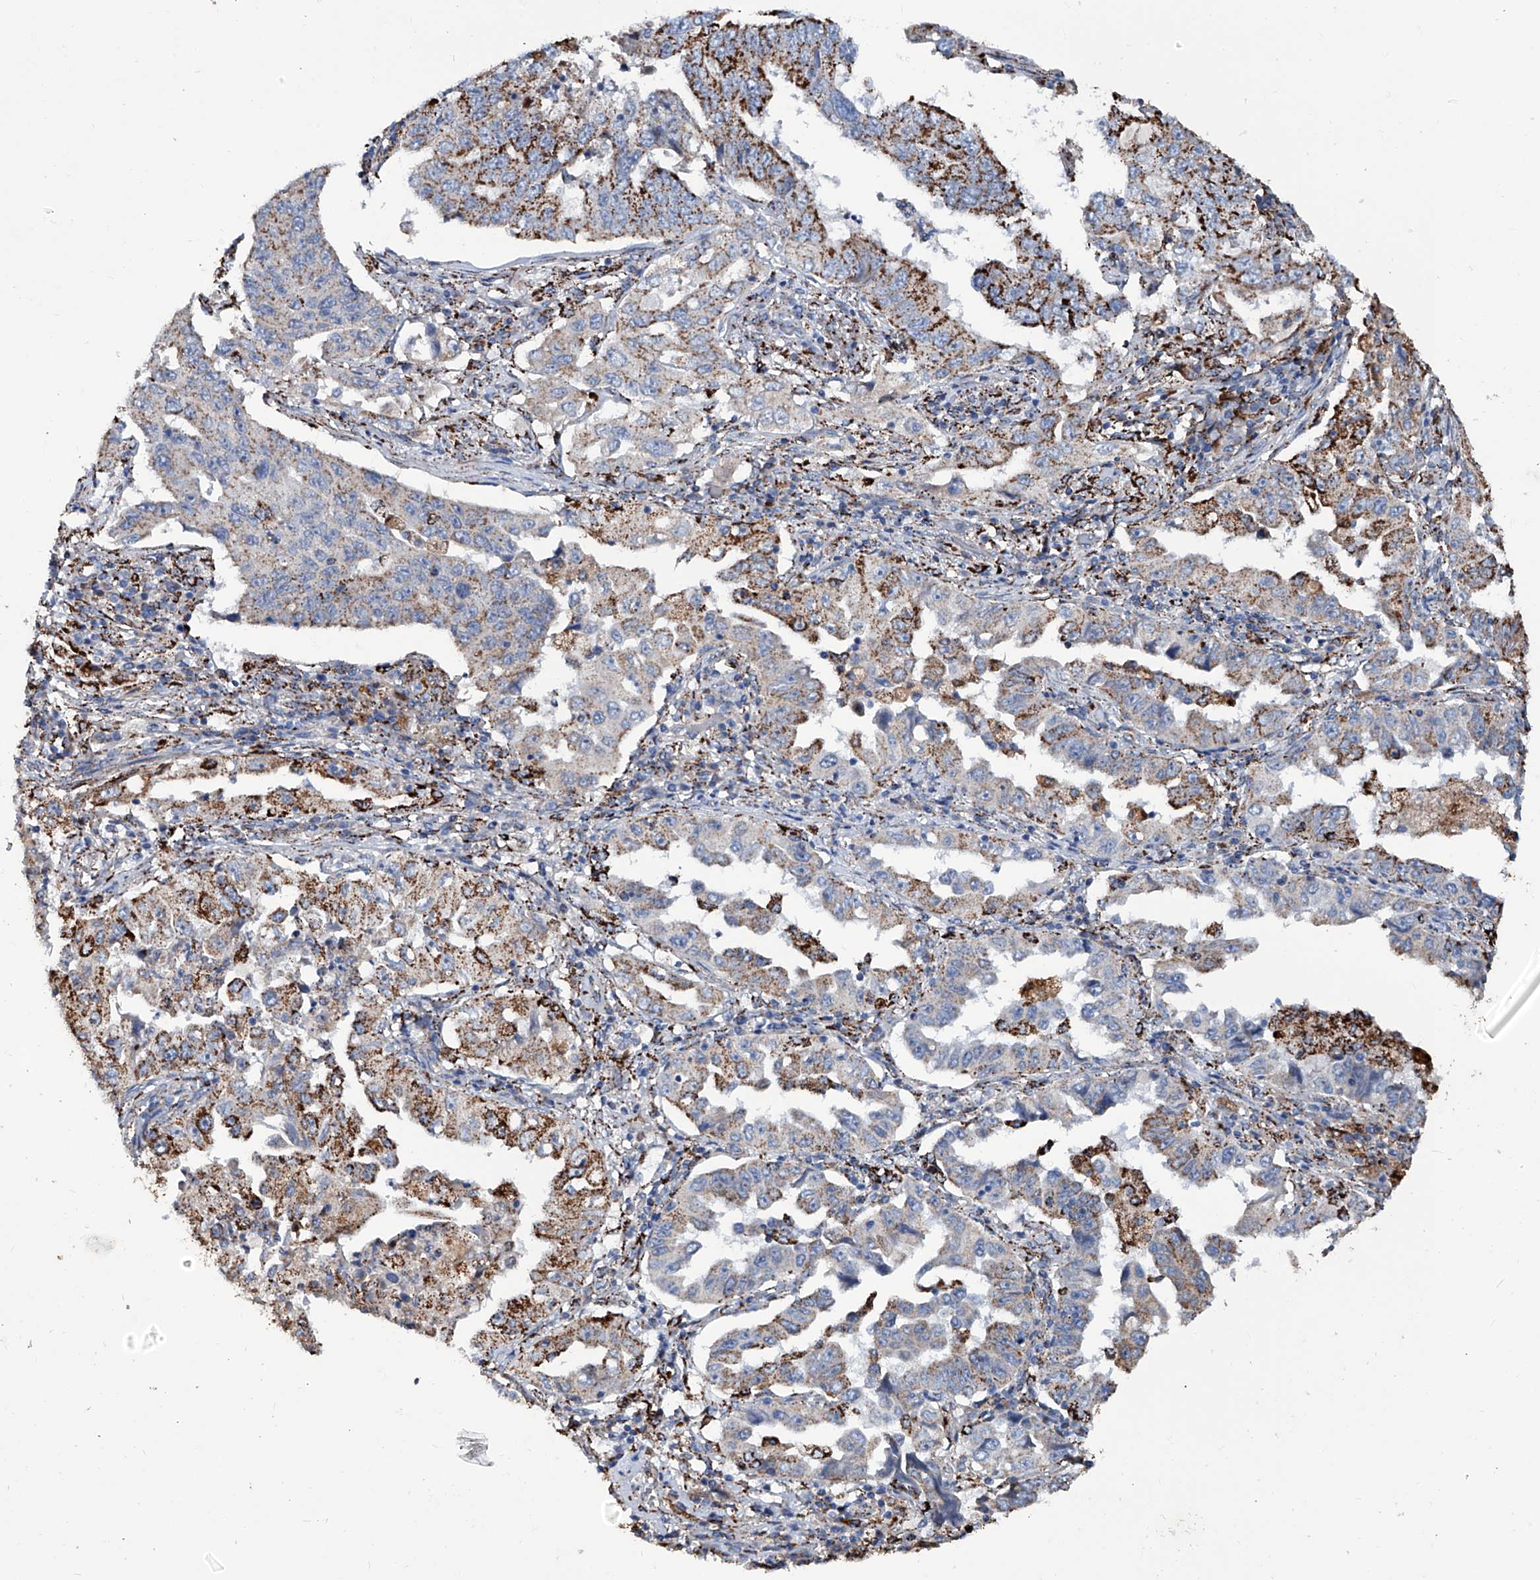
{"staining": {"intensity": "moderate", "quantity": ">75%", "location": "cytoplasmic/membranous"}, "tissue": "lung cancer", "cell_type": "Tumor cells", "image_type": "cancer", "snomed": [{"axis": "morphology", "description": "Adenocarcinoma, NOS"}, {"axis": "topography", "description": "Lung"}], "caption": "Protein expression analysis of human lung cancer (adenocarcinoma) reveals moderate cytoplasmic/membranous positivity in about >75% of tumor cells. (brown staining indicates protein expression, while blue staining denotes nuclei).", "gene": "NHS", "patient": {"sex": "female", "age": 51}}